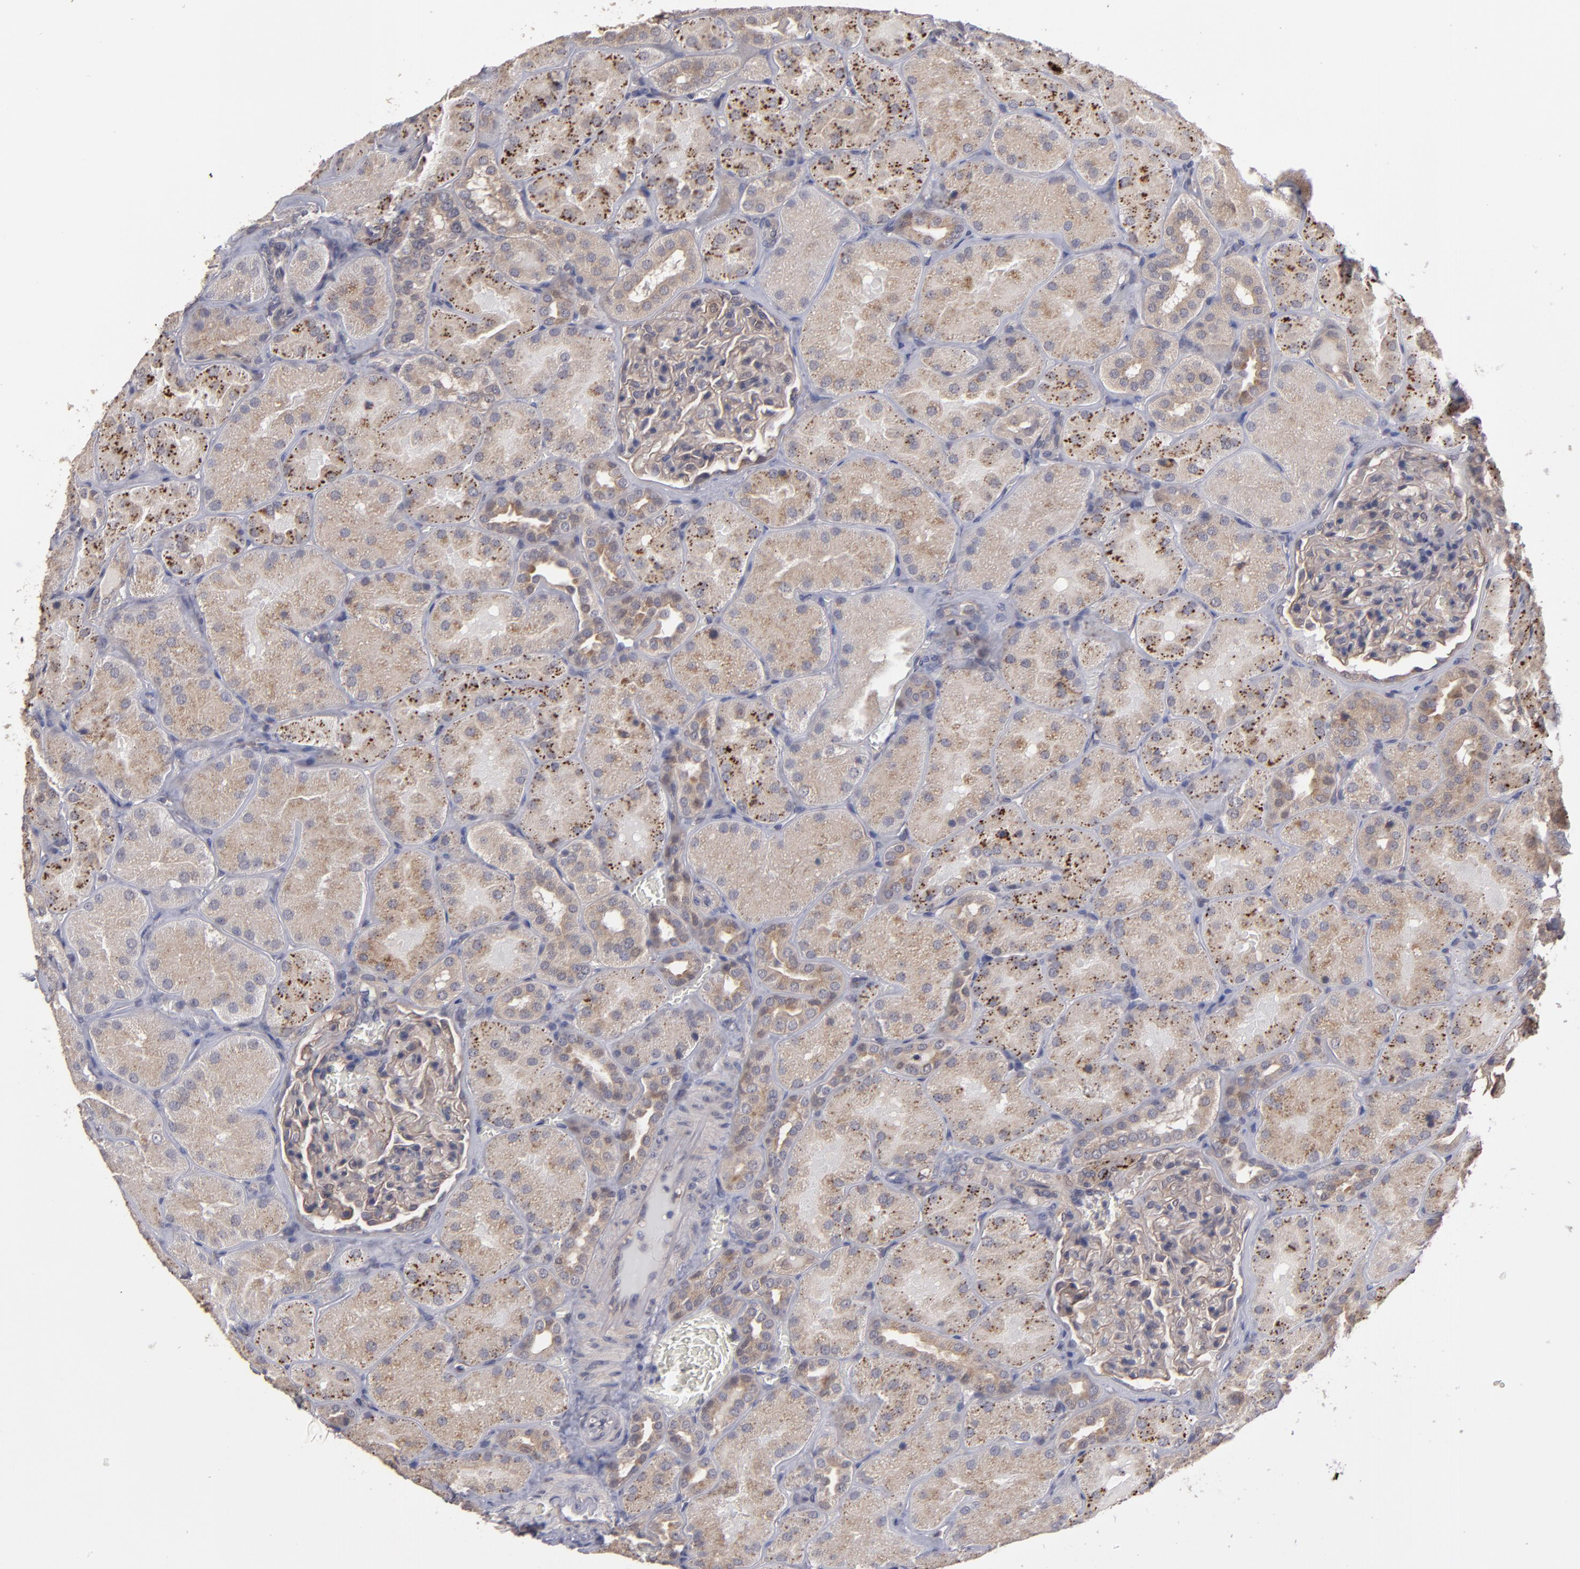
{"staining": {"intensity": "weak", "quantity": ">75%", "location": "cytoplasmic/membranous"}, "tissue": "kidney", "cell_type": "Cells in glomeruli", "image_type": "normal", "snomed": [{"axis": "morphology", "description": "Normal tissue, NOS"}, {"axis": "topography", "description": "Kidney"}], "caption": "Kidney stained with DAB (3,3'-diaminobenzidine) immunohistochemistry shows low levels of weak cytoplasmic/membranous staining in approximately >75% of cells in glomeruli. (Stains: DAB in brown, nuclei in blue, Microscopy: brightfield microscopy at high magnification).", "gene": "CTSO", "patient": {"sex": "male", "age": 28}}